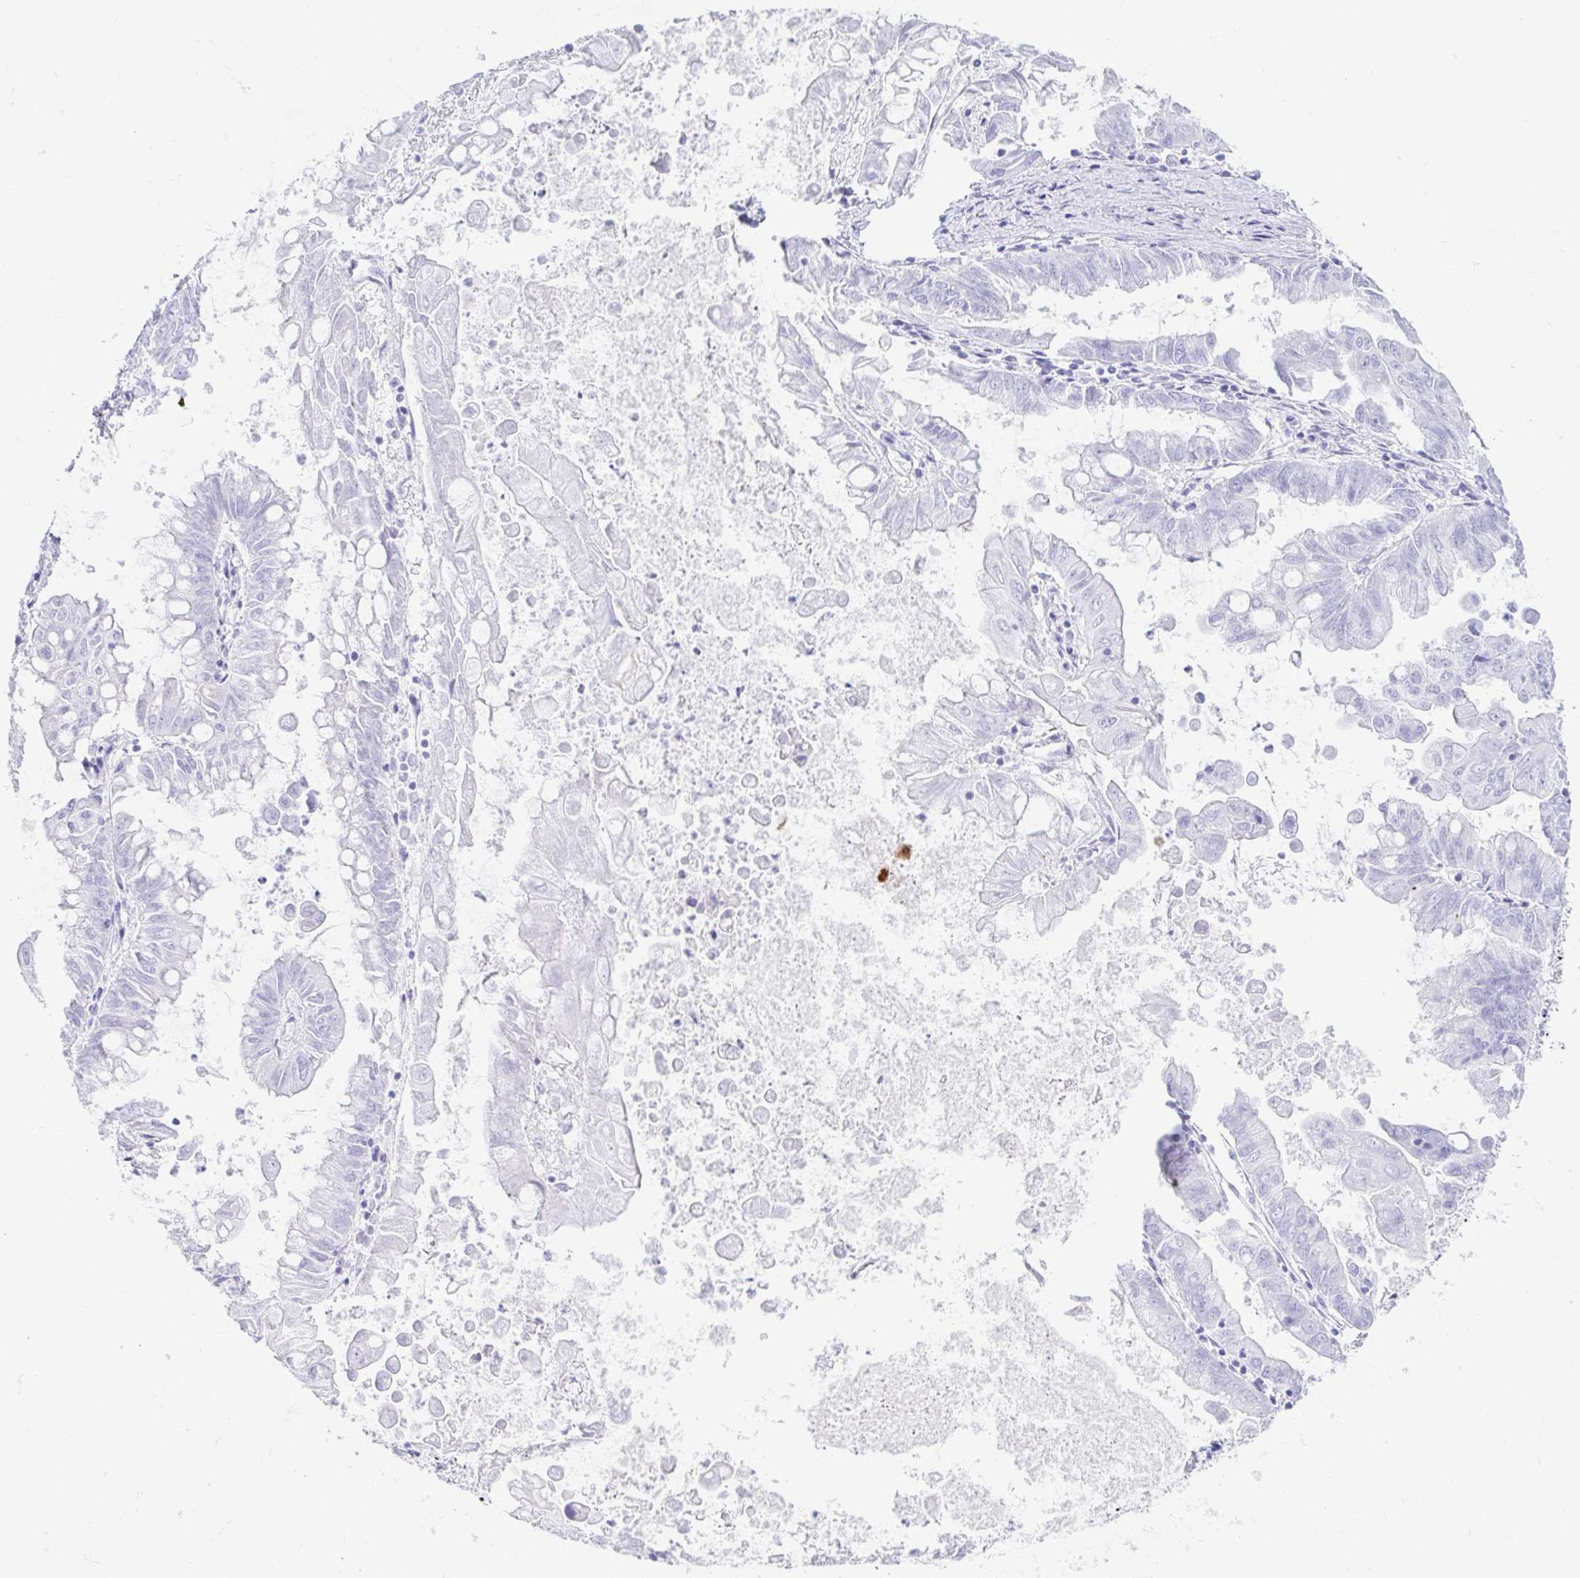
{"staining": {"intensity": "negative", "quantity": "none", "location": "none"}, "tissue": "stomach cancer", "cell_type": "Tumor cells", "image_type": "cancer", "snomed": [{"axis": "morphology", "description": "Adenocarcinoma, NOS"}, {"axis": "topography", "description": "Stomach, upper"}], "caption": "Protein analysis of stomach cancer (adenocarcinoma) shows no significant staining in tumor cells. The staining is performed using DAB brown chromogen with nuclei counter-stained in using hematoxylin.", "gene": "GKN1", "patient": {"sex": "male", "age": 80}}